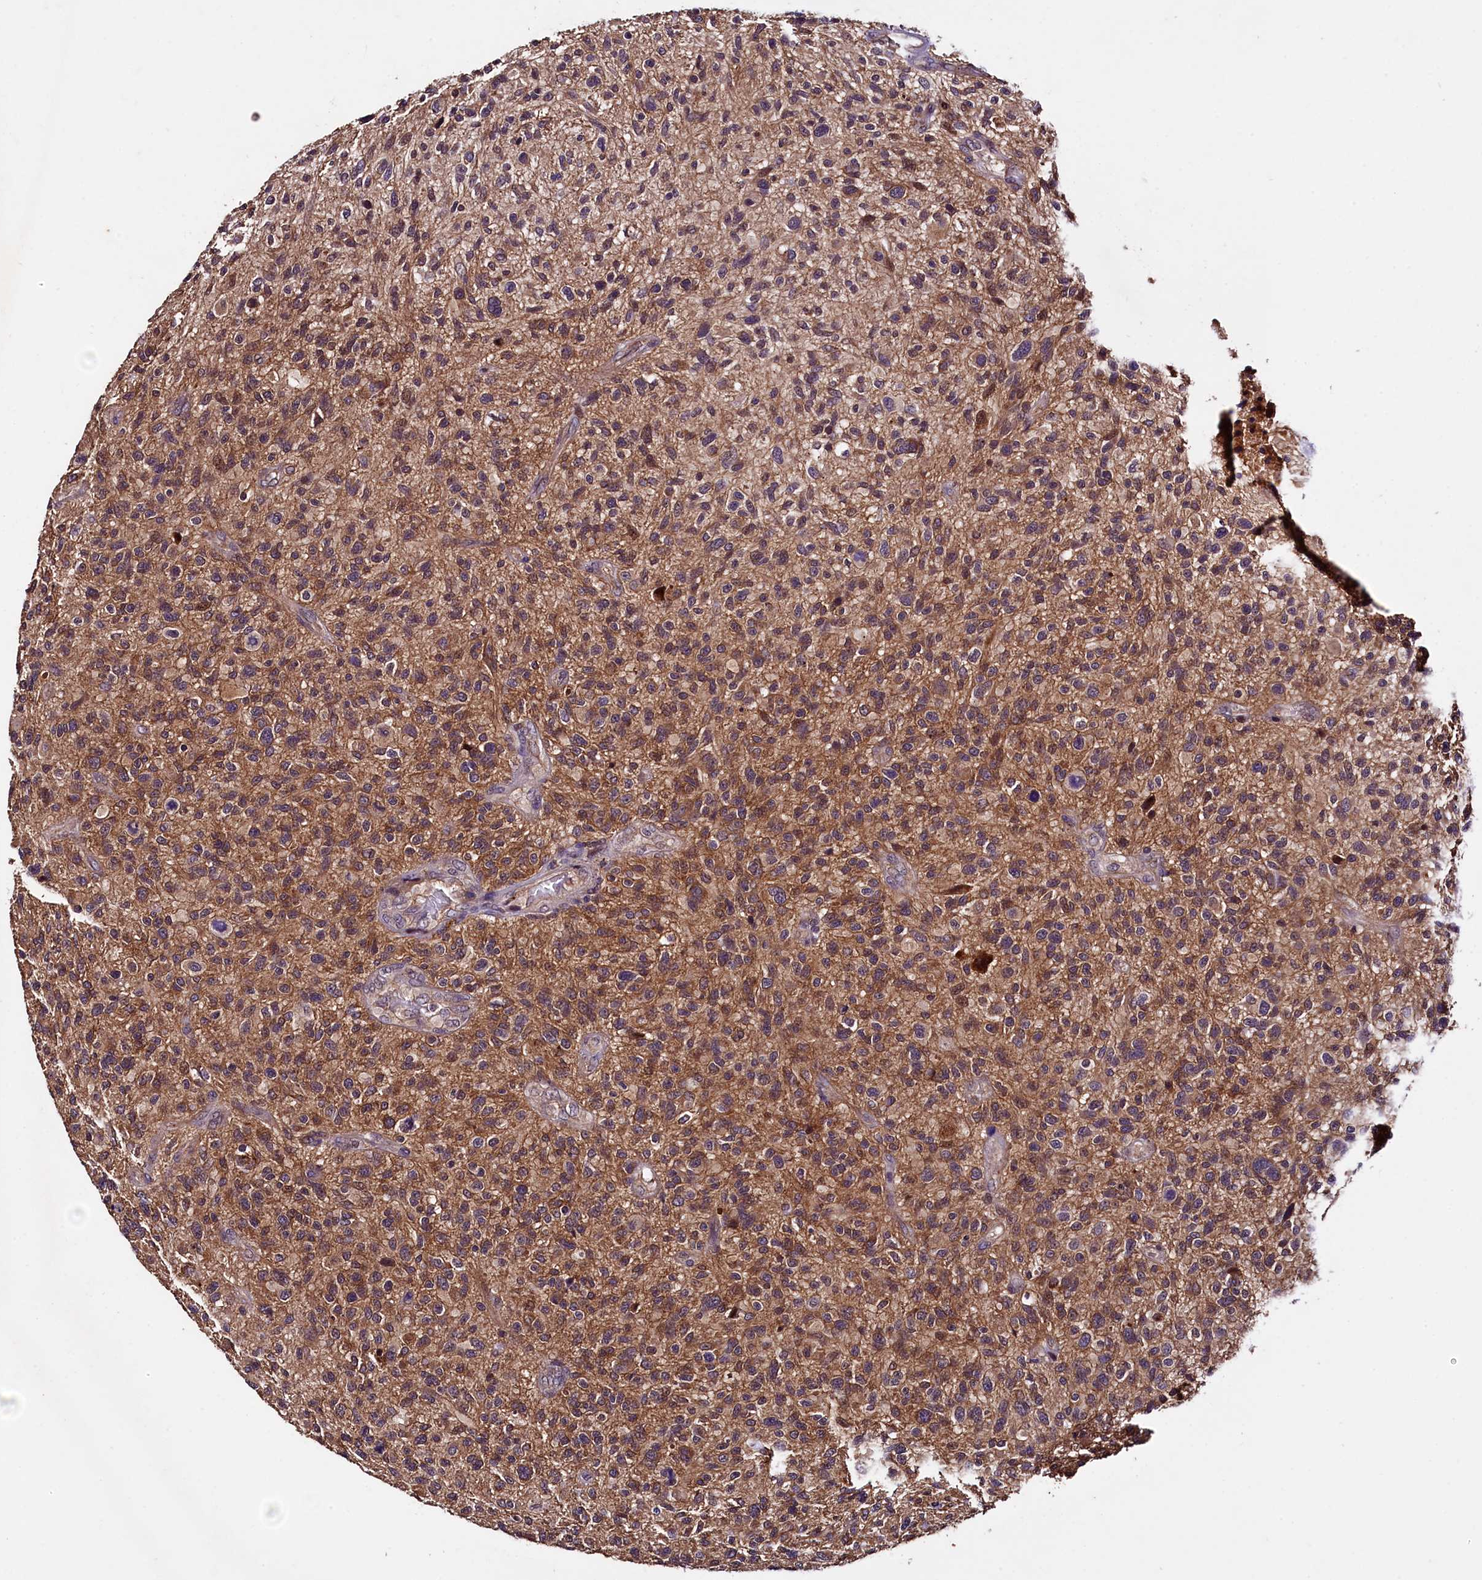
{"staining": {"intensity": "strong", "quantity": "25%-75%", "location": "cytoplasmic/membranous"}, "tissue": "glioma", "cell_type": "Tumor cells", "image_type": "cancer", "snomed": [{"axis": "morphology", "description": "Glioma, malignant, High grade"}, {"axis": "topography", "description": "Brain"}], "caption": "Human glioma stained for a protein (brown) exhibits strong cytoplasmic/membranous positive expression in about 25%-75% of tumor cells.", "gene": "PLXNB1", "patient": {"sex": "male", "age": 47}}